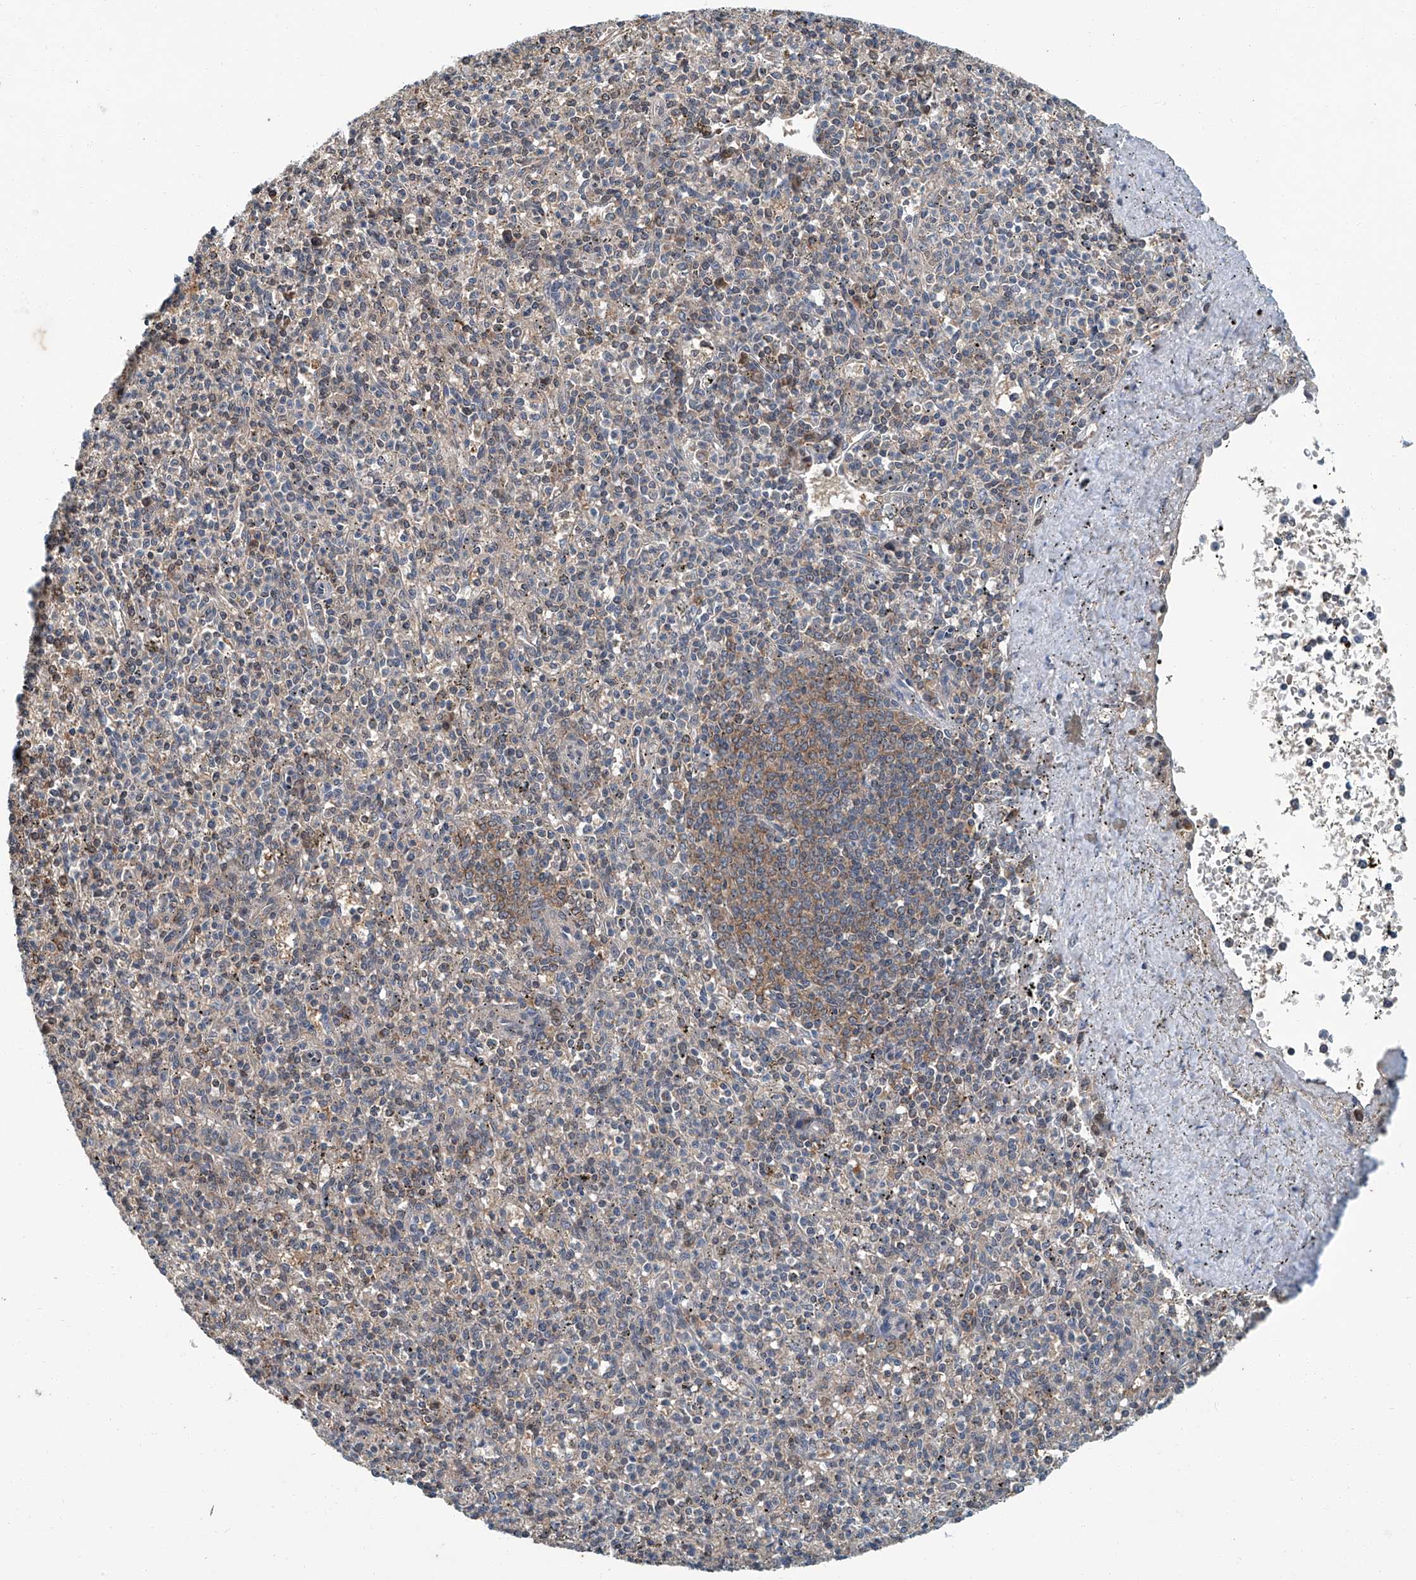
{"staining": {"intensity": "weak", "quantity": "<25%", "location": "cytoplasmic/membranous"}, "tissue": "spleen", "cell_type": "Cells in red pulp", "image_type": "normal", "snomed": [{"axis": "morphology", "description": "Normal tissue, NOS"}, {"axis": "topography", "description": "Spleen"}], "caption": "Spleen stained for a protein using immunohistochemistry displays no positivity cells in red pulp.", "gene": "CLK1", "patient": {"sex": "male", "age": 72}}